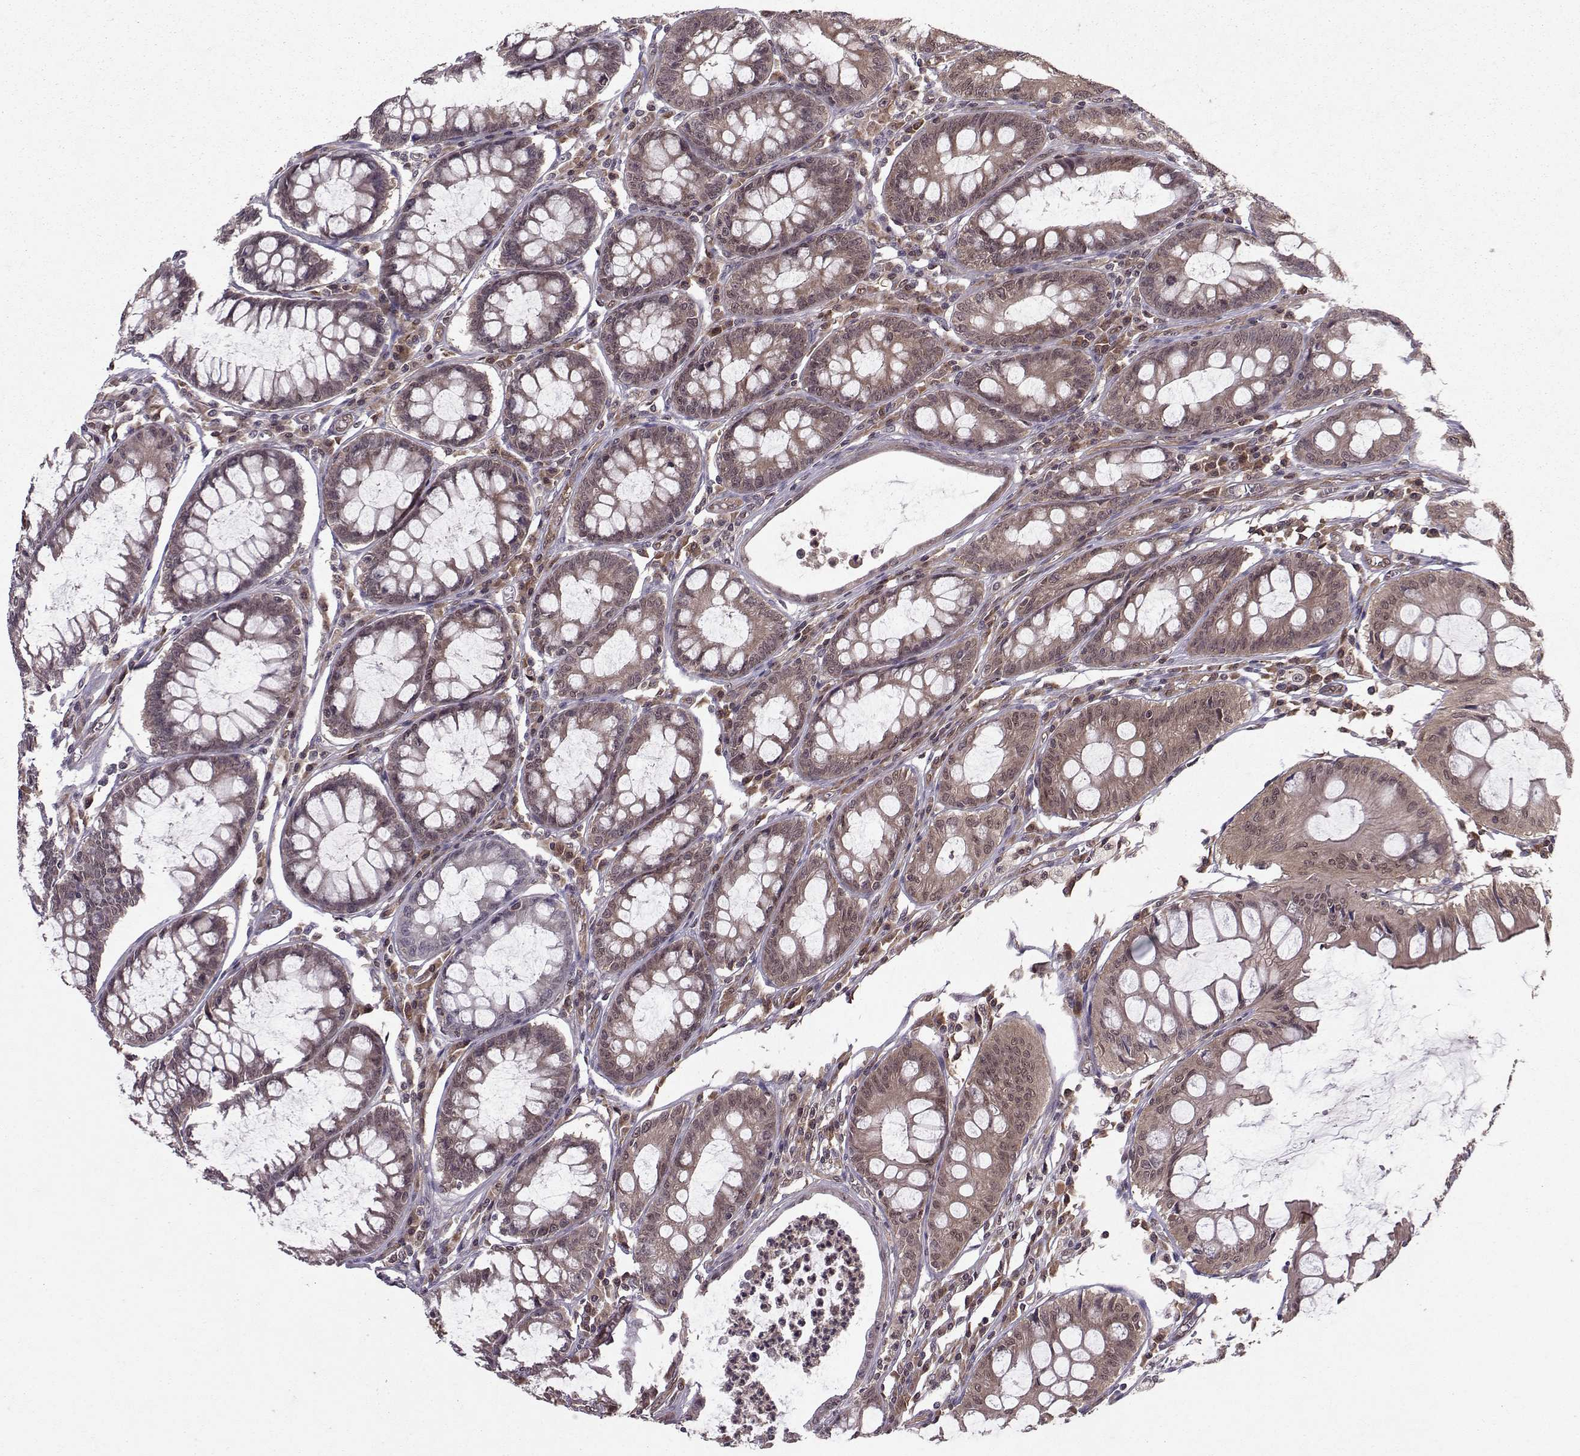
{"staining": {"intensity": "moderate", "quantity": "25%-75%", "location": "cytoplasmic/membranous"}, "tissue": "colorectal cancer", "cell_type": "Tumor cells", "image_type": "cancer", "snomed": [{"axis": "morphology", "description": "Adenocarcinoma, NOS"}, {"axis": "topography", "description": "Rectum"}], "caption": "Tumor cells exhibit medium levels of moderate cytoplasmic/membranous staining in approximately 25%-75% of cells in human adenocarcinoma (colorectal).", "gene": "PPP2R2A", "patient": {"sex": "female", "age": 85}}